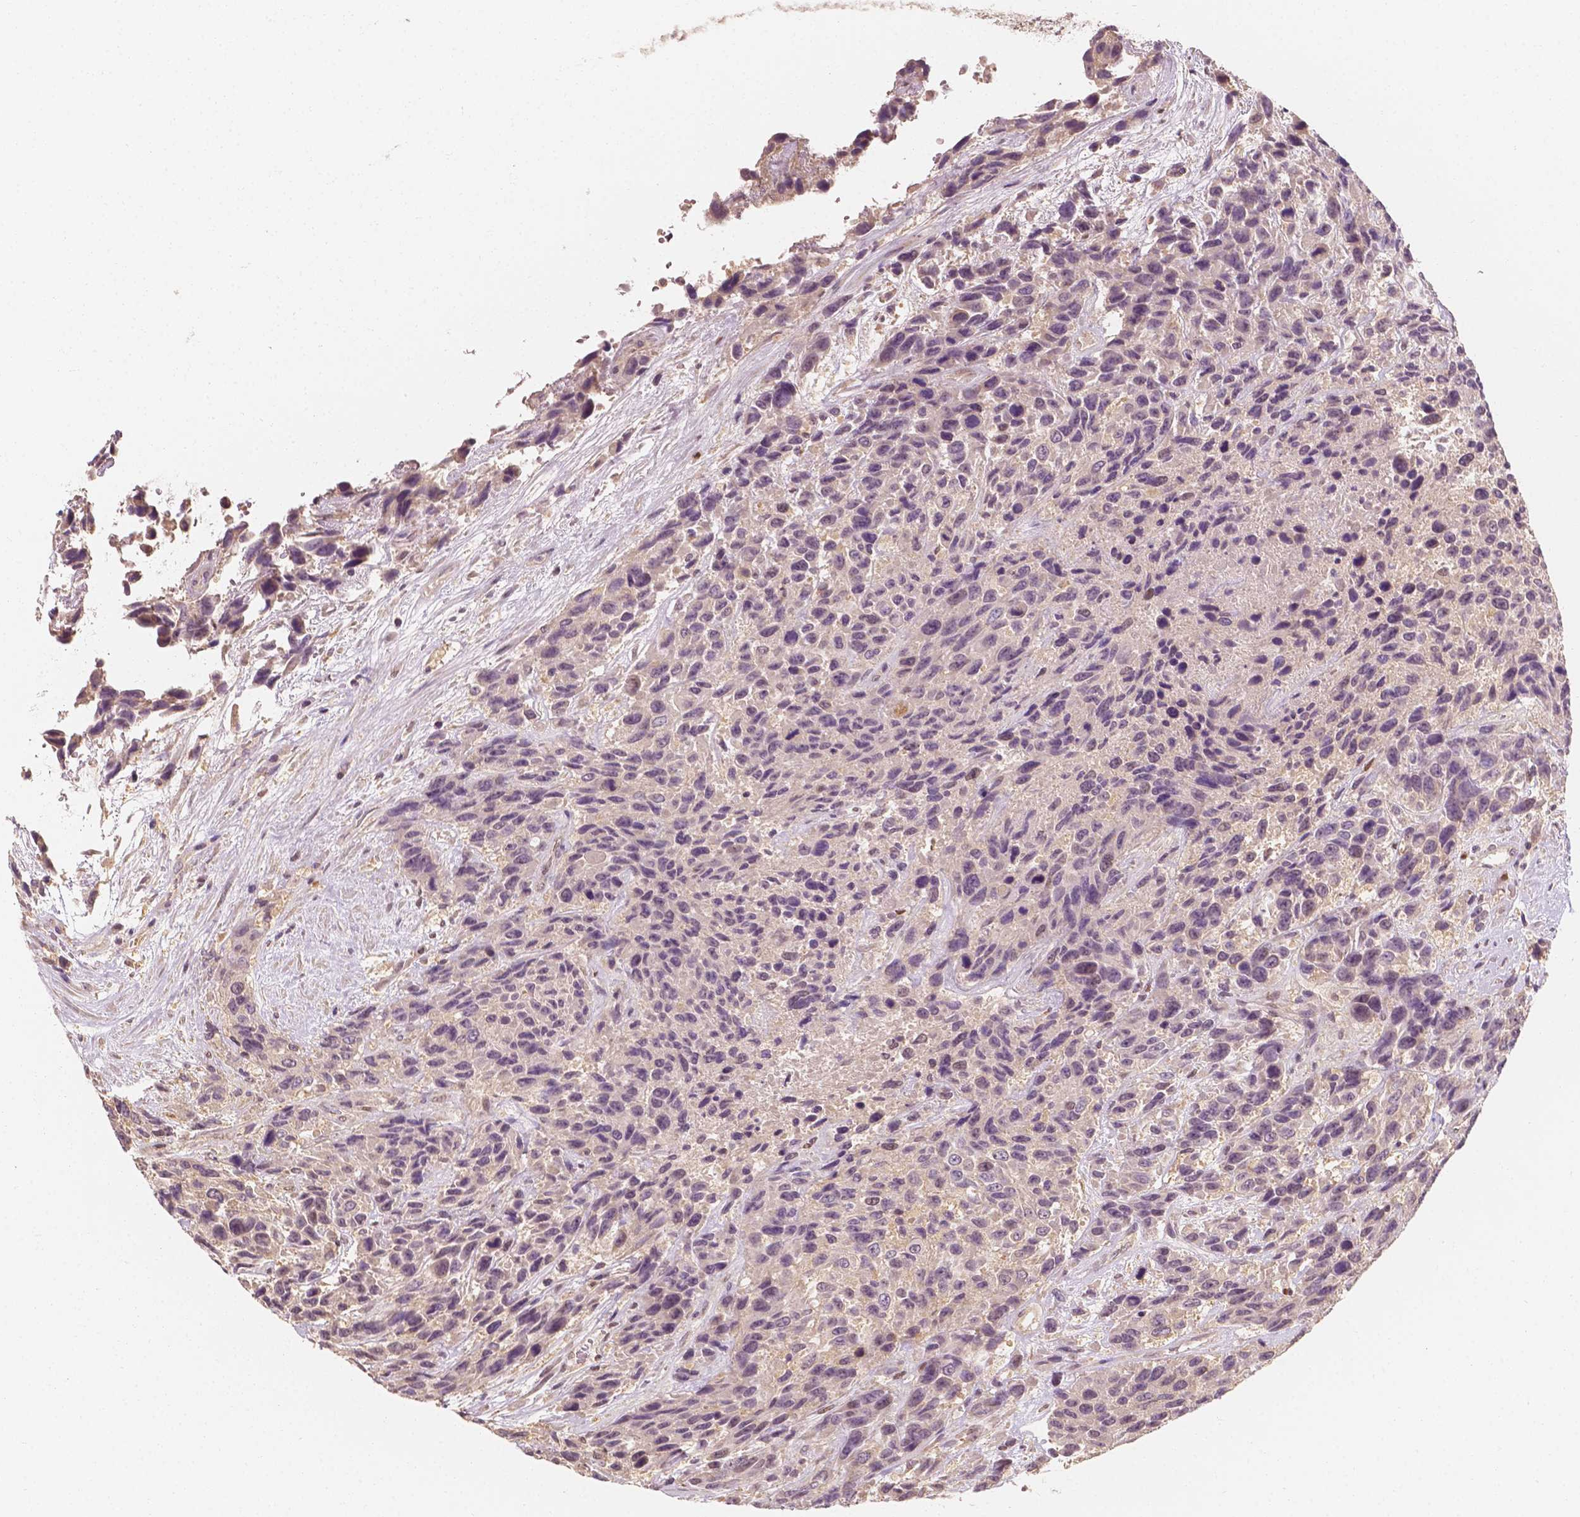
{"staining": {"intensity": "negative", "quantity": "none", "location": "none"}, "tissue": "urothelial cancer", "cell_type": "Tumor cells", "image_type": "cancer", "snomed": [{"axis": "morphology", "description": "Urothelial carcinoma, High grade"}, {"axis": "topography", "description": "Urinary bladder"}], "caption": "Tumor cells show no significant staining in urothelial carcinoma (high-grade).", "gene": "TBC1D17", "patient": {"sex": "female", "age": 70}}